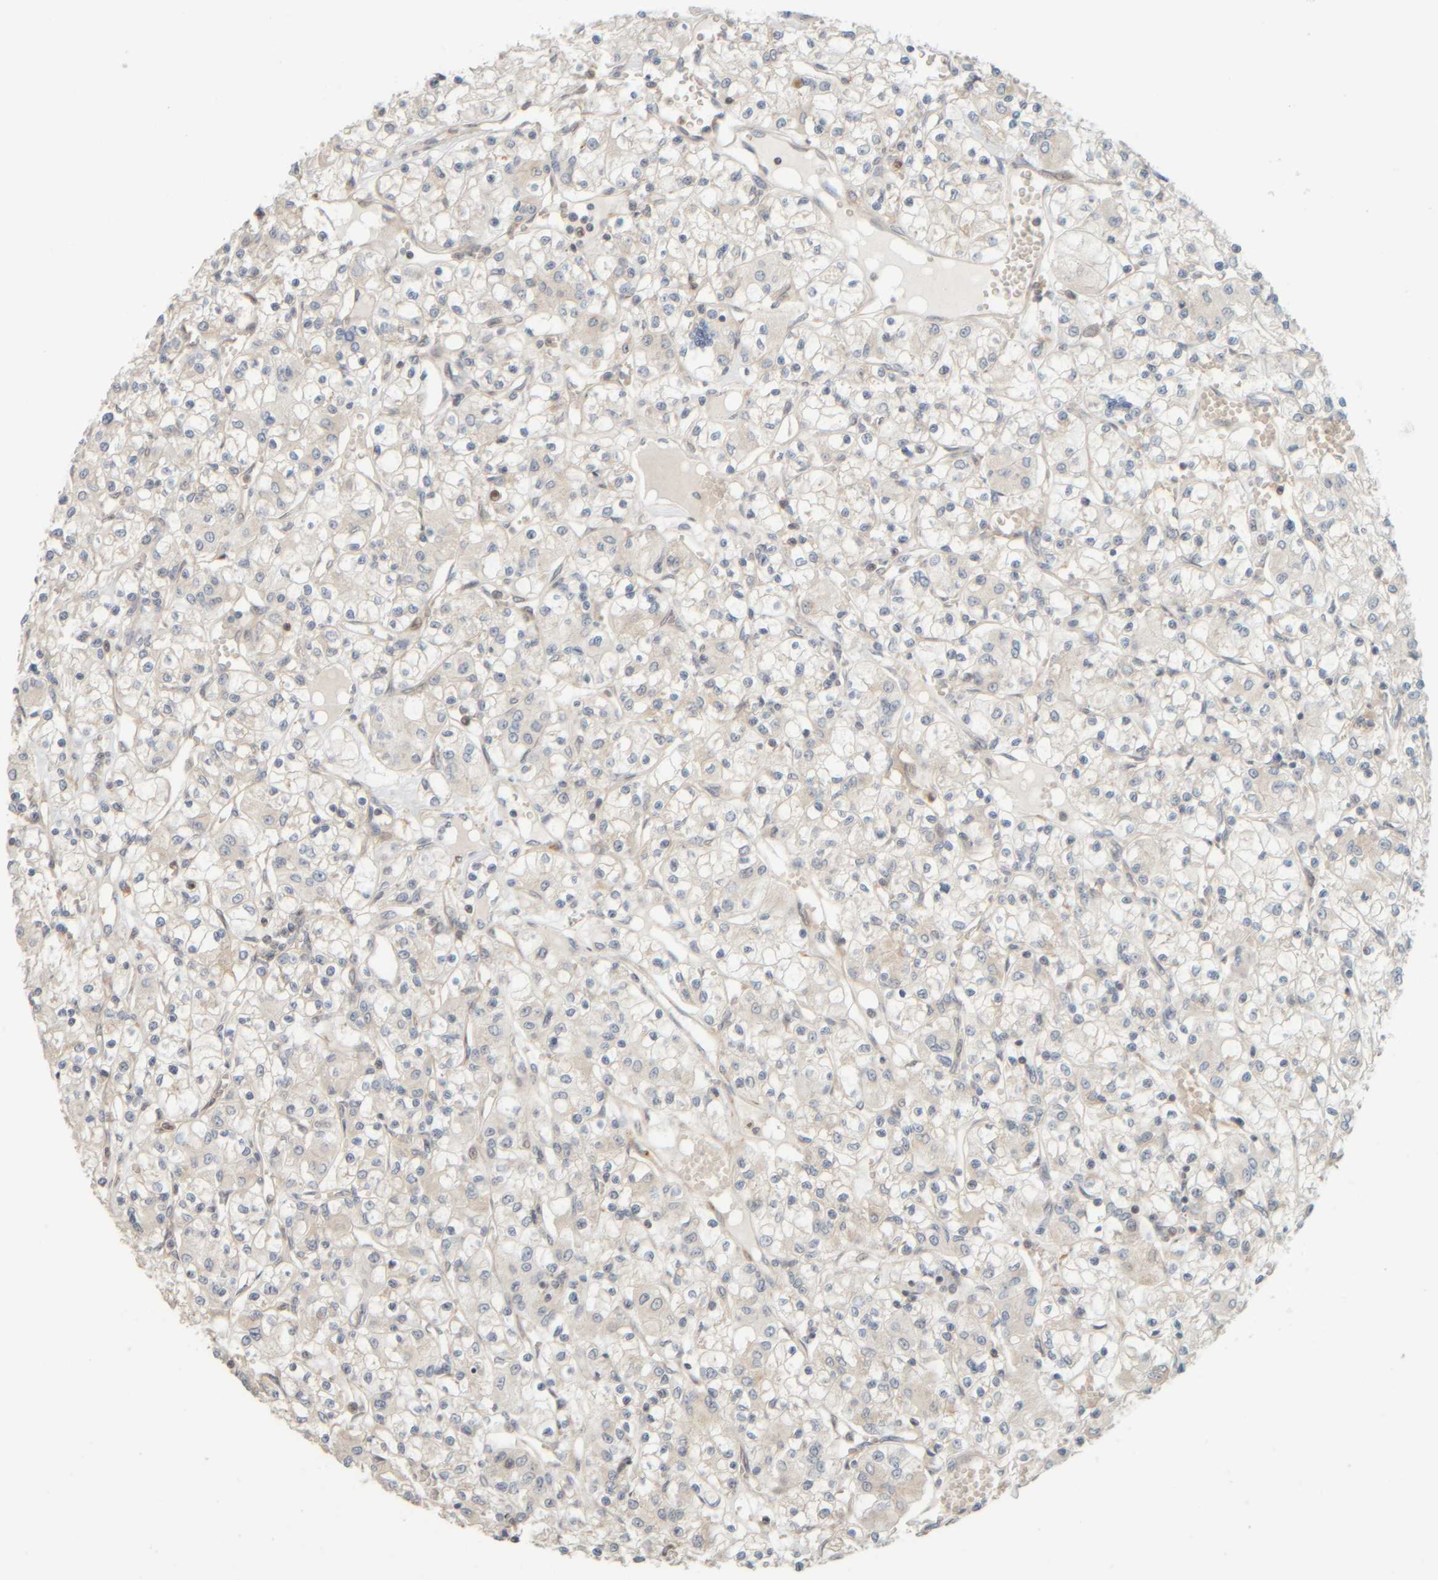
{"staining": {"intensity": "negative", "quantity": "none", "location": "none"}, "tissue": "renal cancer", "cell_type": "Tumor cells", "image_type": "cancer", "snomed": [{"axis": "morphology", "description": "Adenocarcinoma, NOS"}, {"axis": "topography", "description": "Kidney"}], "caption": "Immunohistochemical staining of human renal adenocarcinoma exhibits no significant positivity in tumor cells.", "gene": "PTGES3L-AARSD1", "patient": {"sex": "female", "age": 59}}